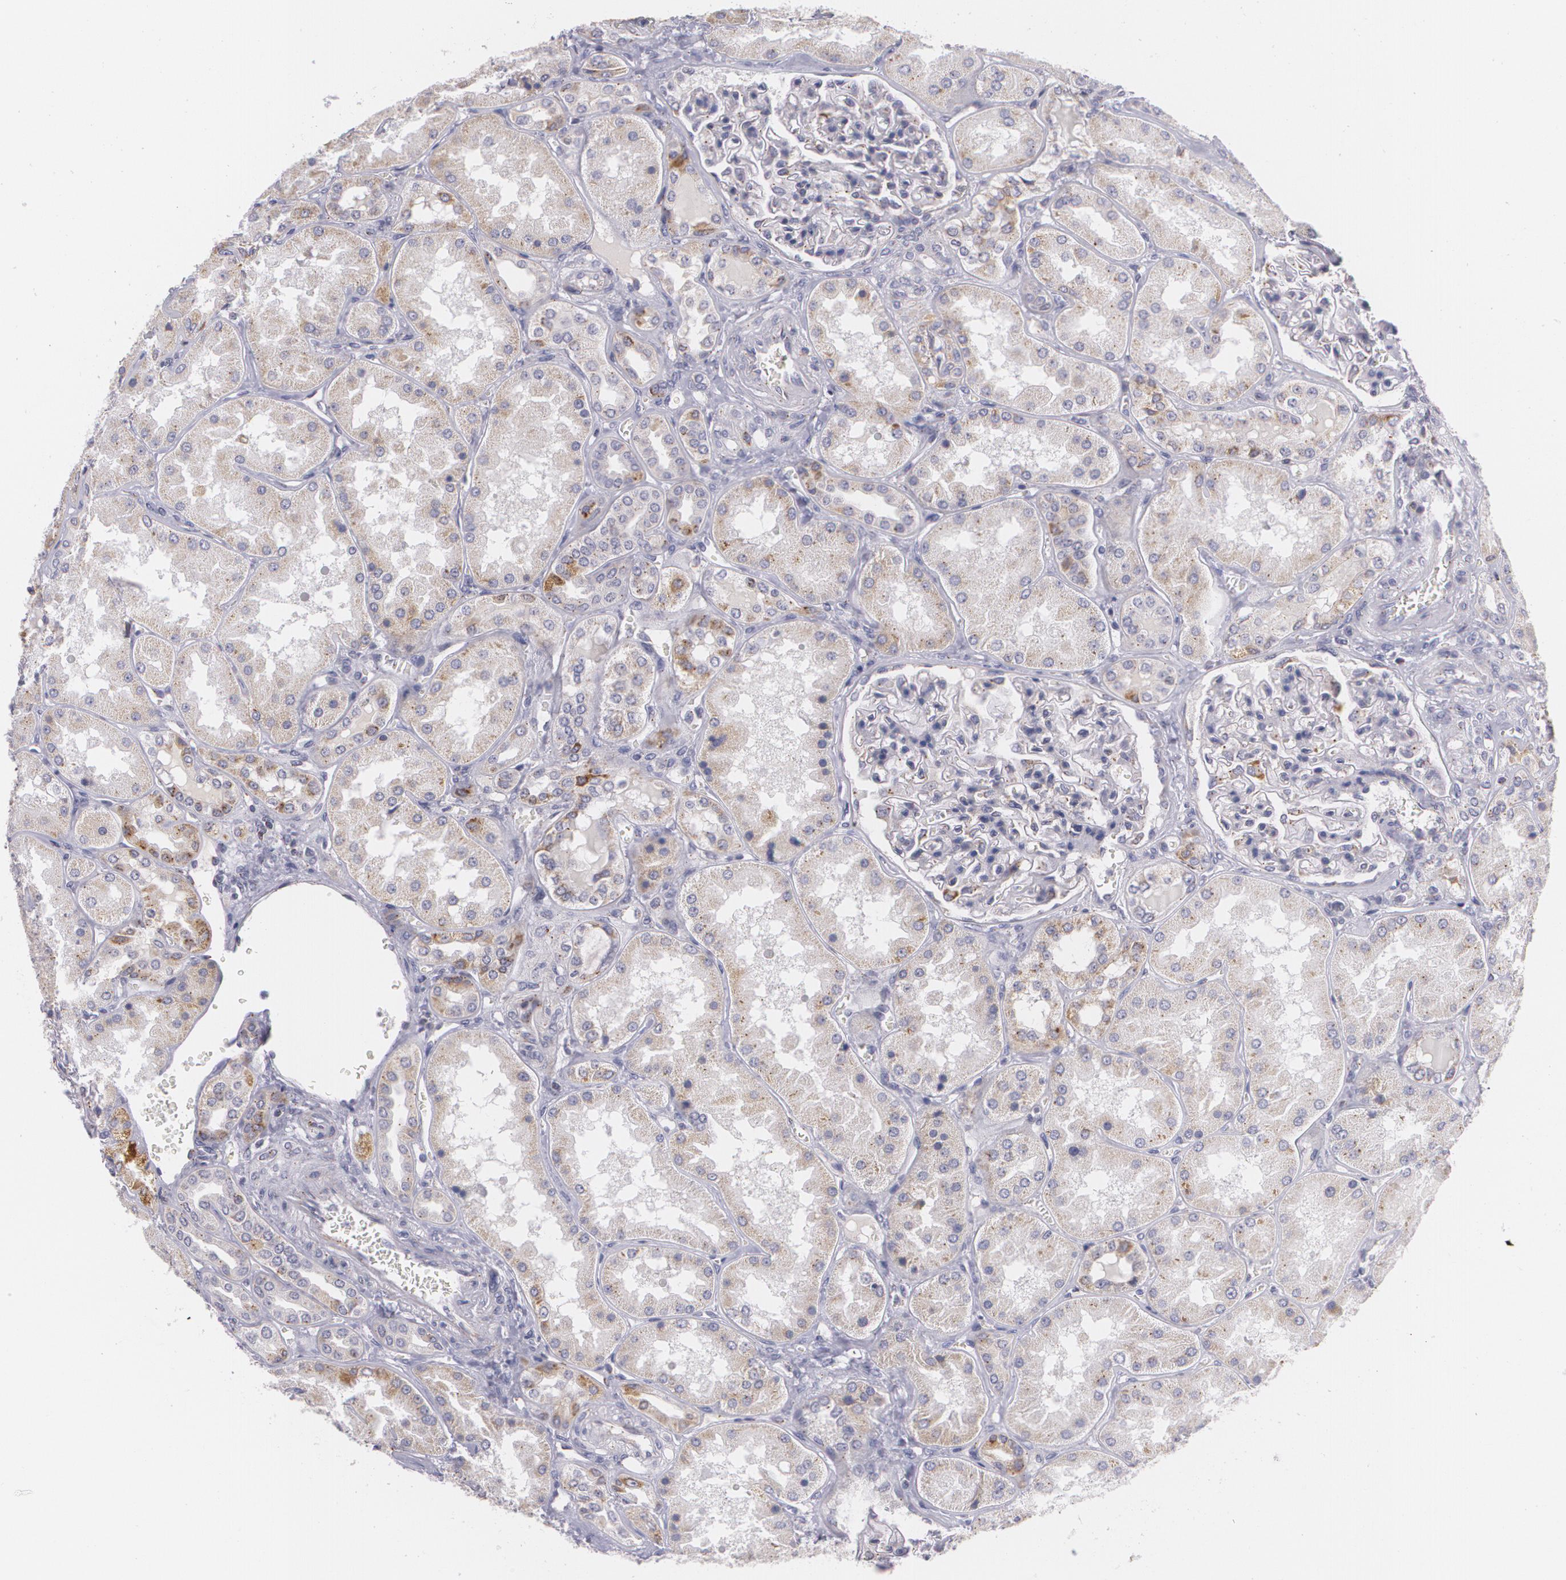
{"staining": {"intensity": "negative", "quantity": "none", "location": "none"}, "tissue": "kidney", "cell_type": "Cells in glomeruli", "image_type": "normal", "snomed": [{"axis": "morphology", "description": "Normal tissue, NOS"}, {"axis": "topography", "description": "Kidney"}], "caption": "An immunohistochemistry (IHC) histopathology image of normal kidney is shown. There is no staining in cells in glomeruli of kidney.", "gene": "CILK1", "patient": {"sex": "female", "age": 56}}